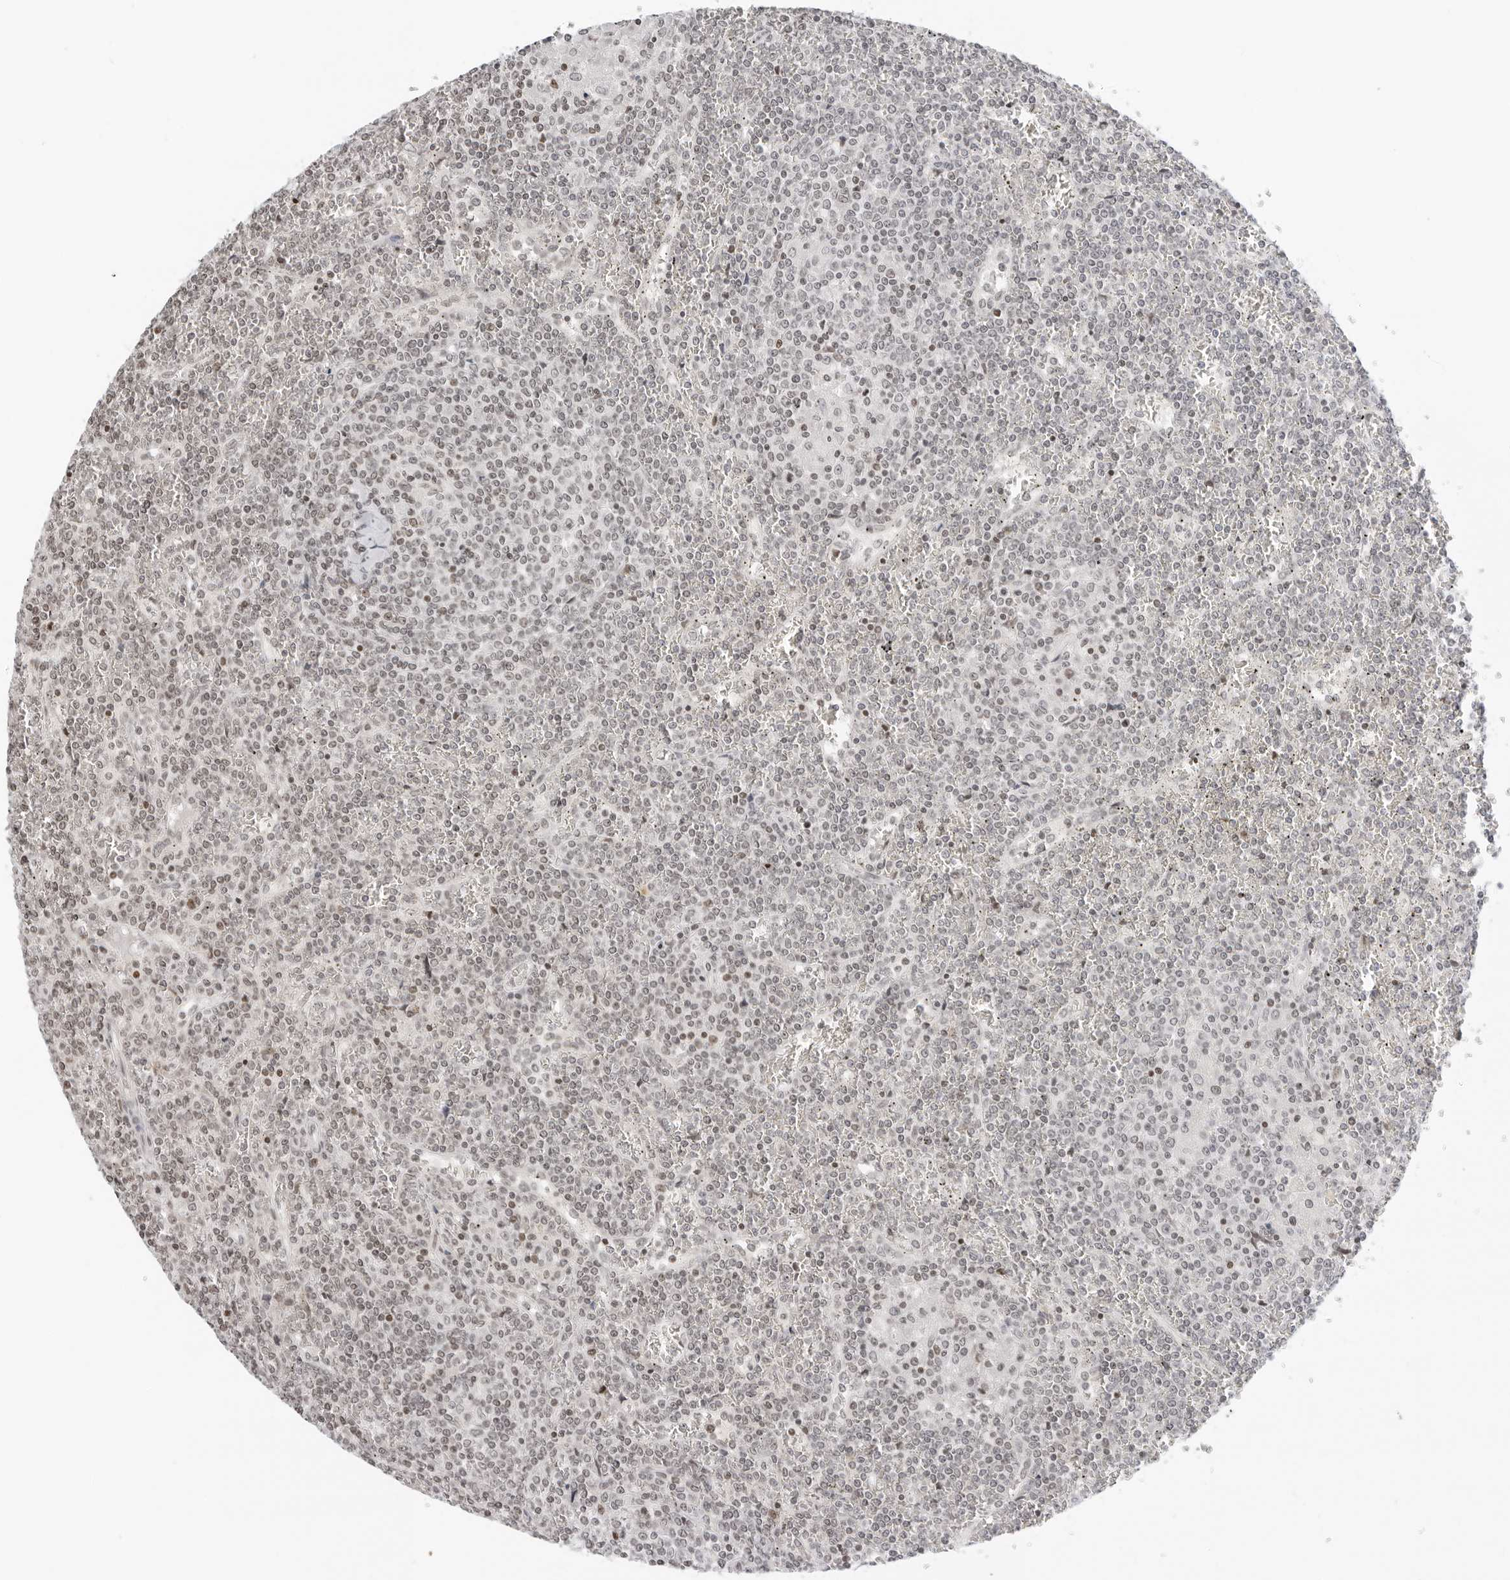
{"staining": {"intensity": "weak", "quantity": "25%-75%", "location": "nuclear"}, "tissue": "lymphoma", "cell_type": "Tumor cells", "image_type": "cancer", "snomed": [{"axis": "morphology", "description": "Malignant lymphoma, non-Hodgkin's type, Low grade"}, {"axis": "topography", "description": "Spleen"}], "caption": "Immunohistochemical staining of low-grade malignant lymphoma, non-Hodgkin's type demonstrates weak nuclear protein positivity in about 25%-75% of tumor cells.", "gene": "MSH6", "patient": {"sex": "female", "age": 19}}